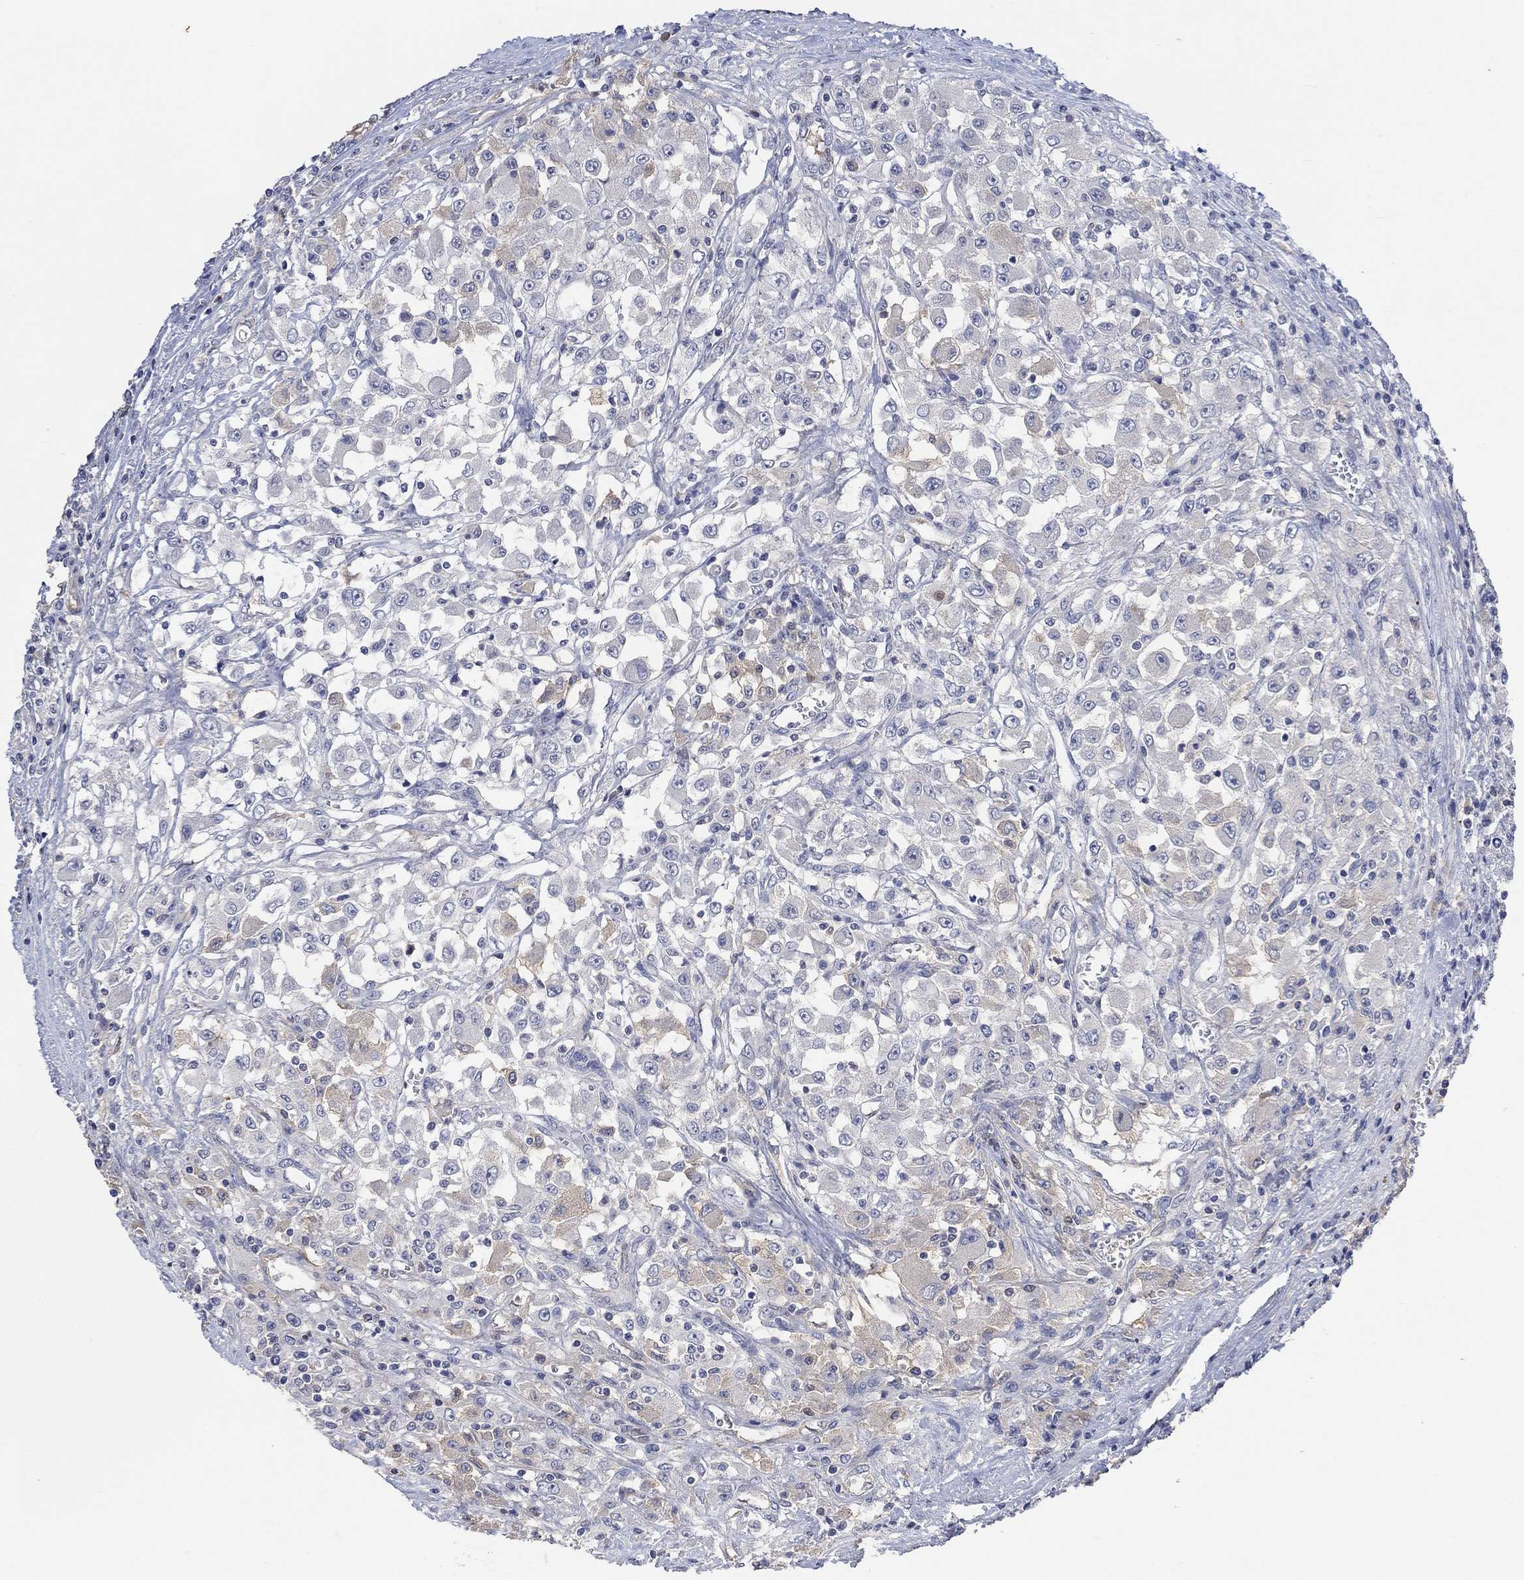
{"staining": {"intensity": "negative", "quantity": "none", "location": "none"}, "tissue": "renal cancer", "cell_type": "Tumor cells", "image_type": "cancer", "snomed": [{"axis": "morphology", "description": "Adenocarcinoma, NOS"}, {"axis": "topography", "description": "Kidney"}], "caption": "Immunohistochemistry (IHC) image of neoplastic tissue: renal adenocarcinoma stained with DAB (3,3'-diaminobenzidine) demonstrates no significant protein positivity in tumor cells.", "gene": "MSTN", "patient": {"sex": "female", "age": 67}}